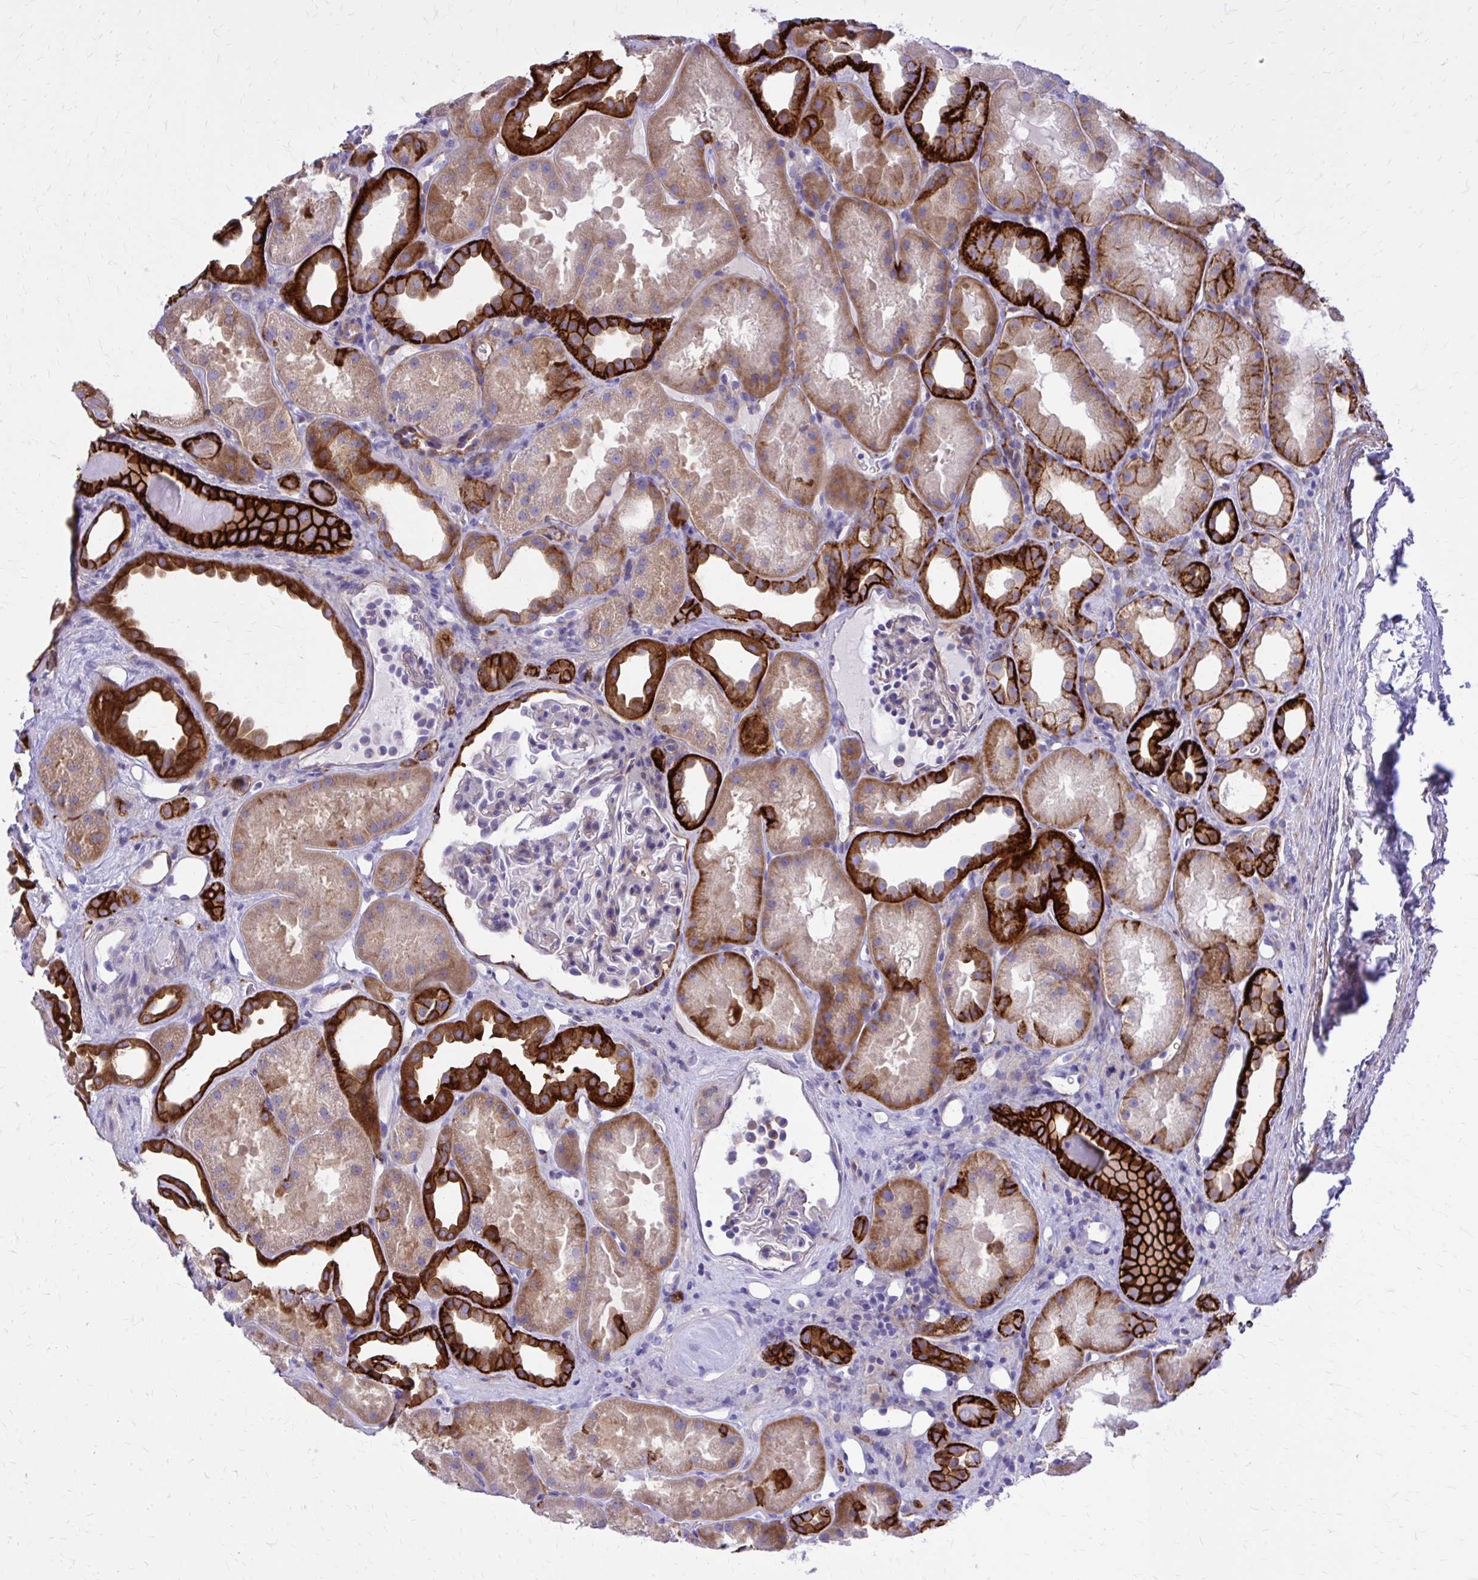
{"staining": {"intensity": "strong", "quantity": "<25%", "location": "cytoplasmic/membranous"}, "tissue": "kidney", "cell_type": "Cells in glomeruli", "image_type": "normal", "snomed": [{"axis": "morphology", "description": "Normal tissue, NOS"}, {"axis": "topography", "description": "Kidney"}], "caption": "Protein staining of normal kidney demonstrates strong cytoplasmic/membranous expression in approximately <25% of cells in glomeruli.", "gene": "EPB41L1", "patient": {"sex": "male", "age": 61}}